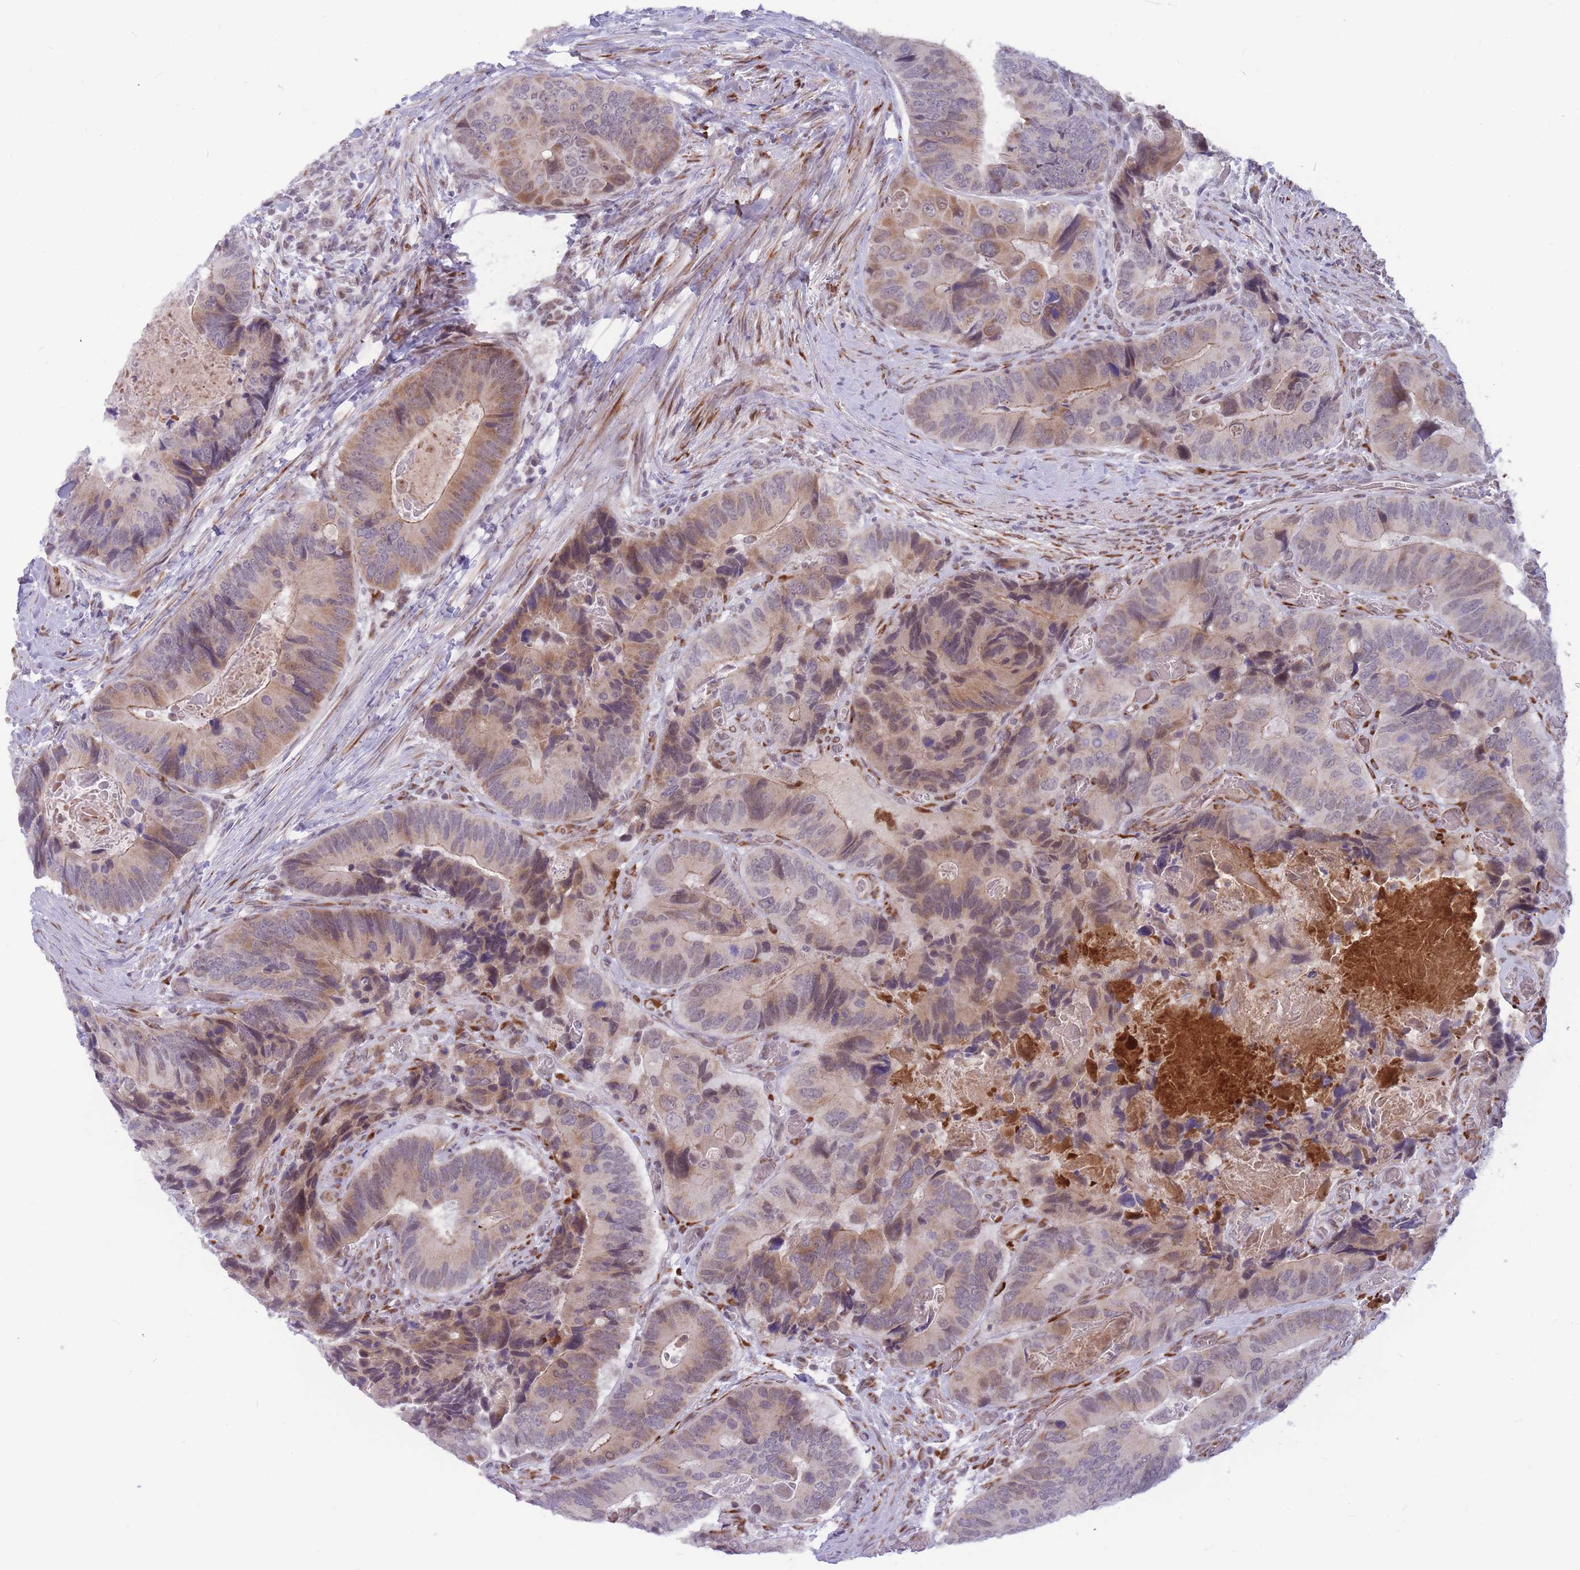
{"staining": {"intensity": "weak", "quantity": "25%-75%", "location": "cytoplasmic/membranous,nuclear"}, "tissue": "colorectal cancer", "cell_type": "Tumor cells", "image_type": "cancer", "snomed": [{"axis": "morphology", "description": "Adenocarcinoma, NOS"}, {"axis": "topography", "description": "Colon"}], "caption": "This is an image of immunohistochemistry (IHC) staining of adenocarcinoma (colorectal), which shows weak positivity in the cytoplasmic/membranous and nuclear of tumor cells.", "gene": "ADD2", "patient": {"sex": "male", "age": 84}}